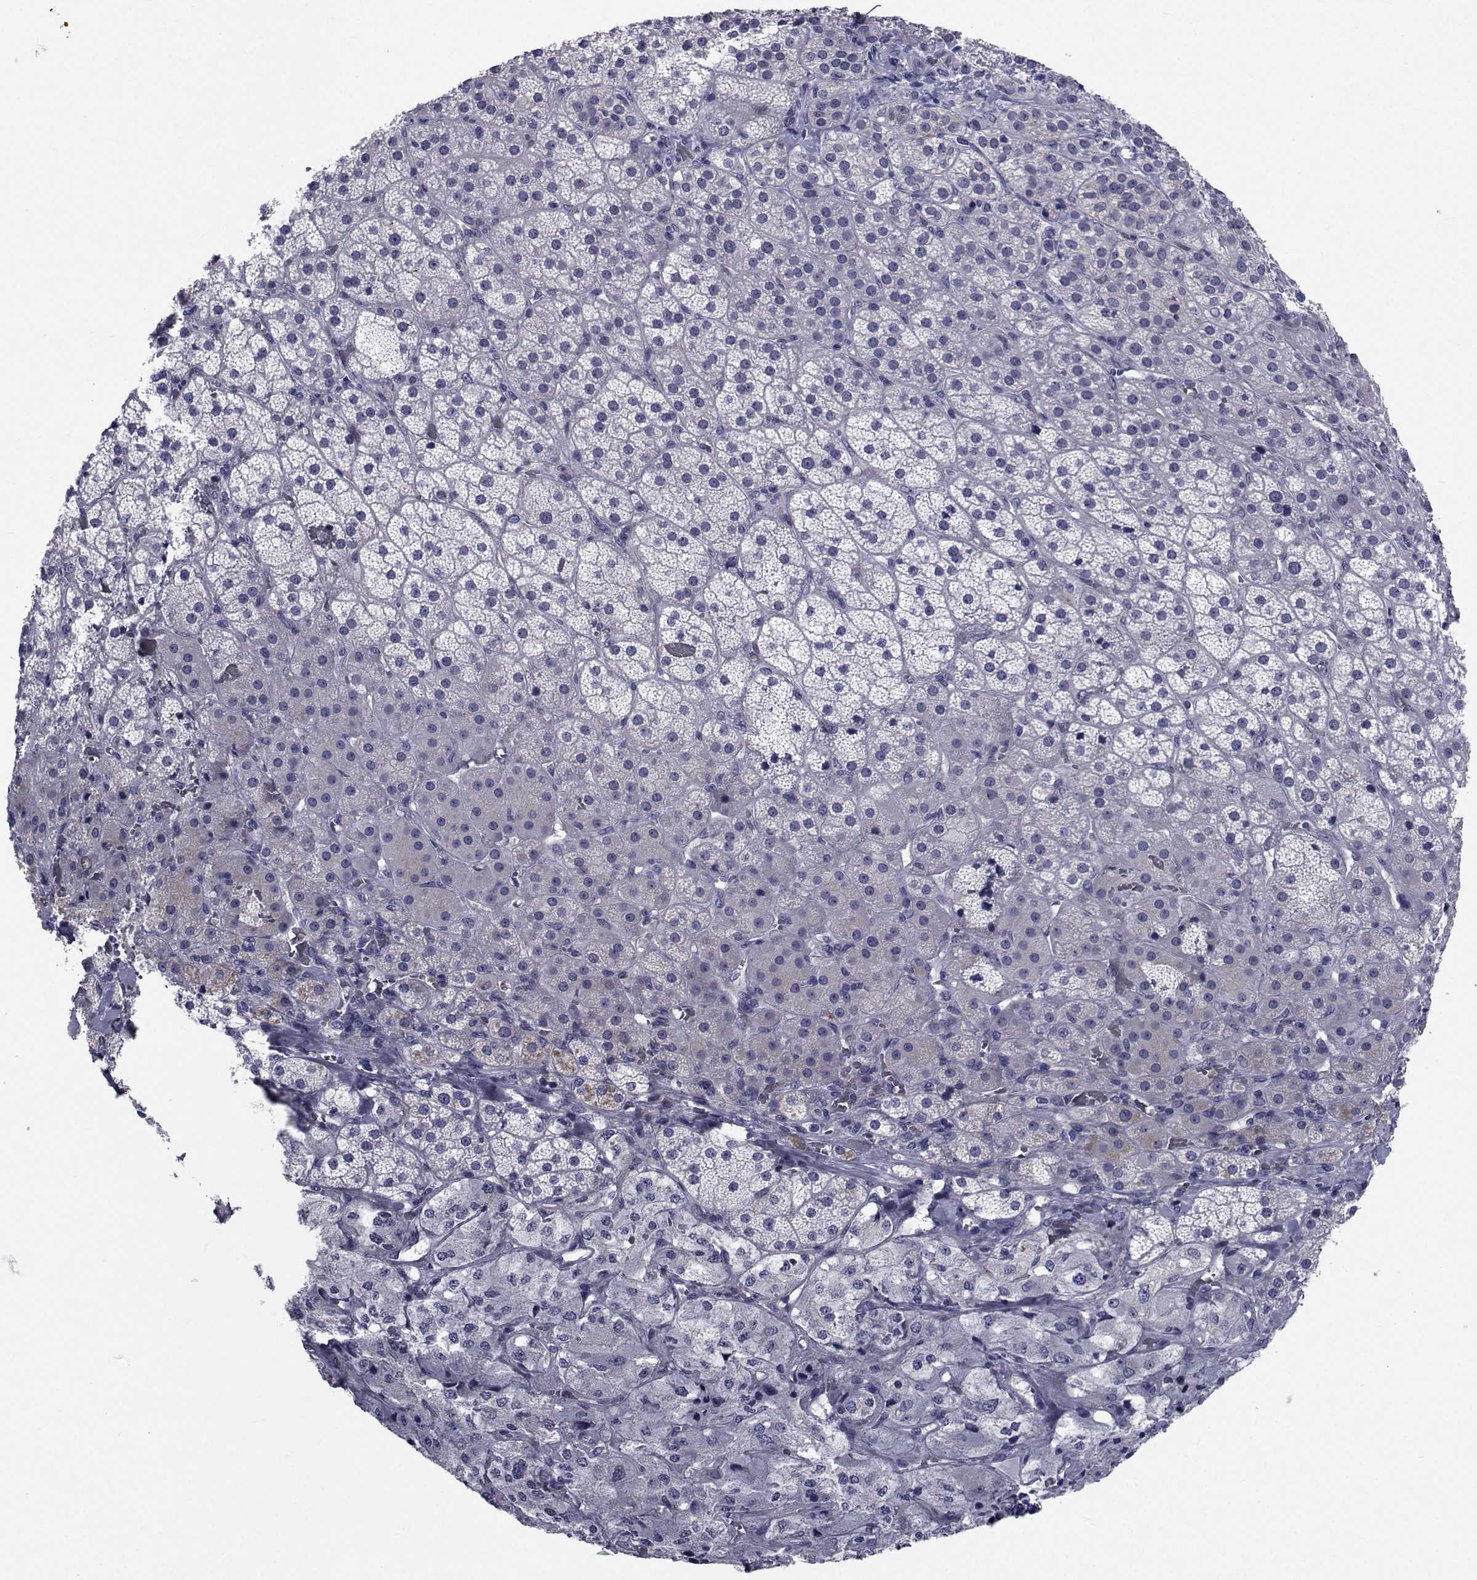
{"staining": {"intensity": "negative", "quantity": "none", "location": "none"}, "tissue": "adrenal gland", "cell_type": "Glandular cells", "image_type": "normal", "snomed": [{"axis": "morphology", "description": "Normal tissue, NOS"}, {"axis": "topography", "description": "Adrenal gland"}], "caption": "Adrenal gland stained for a protein using immunohistochemistry demonstrates no positivity glandular cells.", "gene": "SEMA5B", "patient": {"sex": "male", "age": 57}}